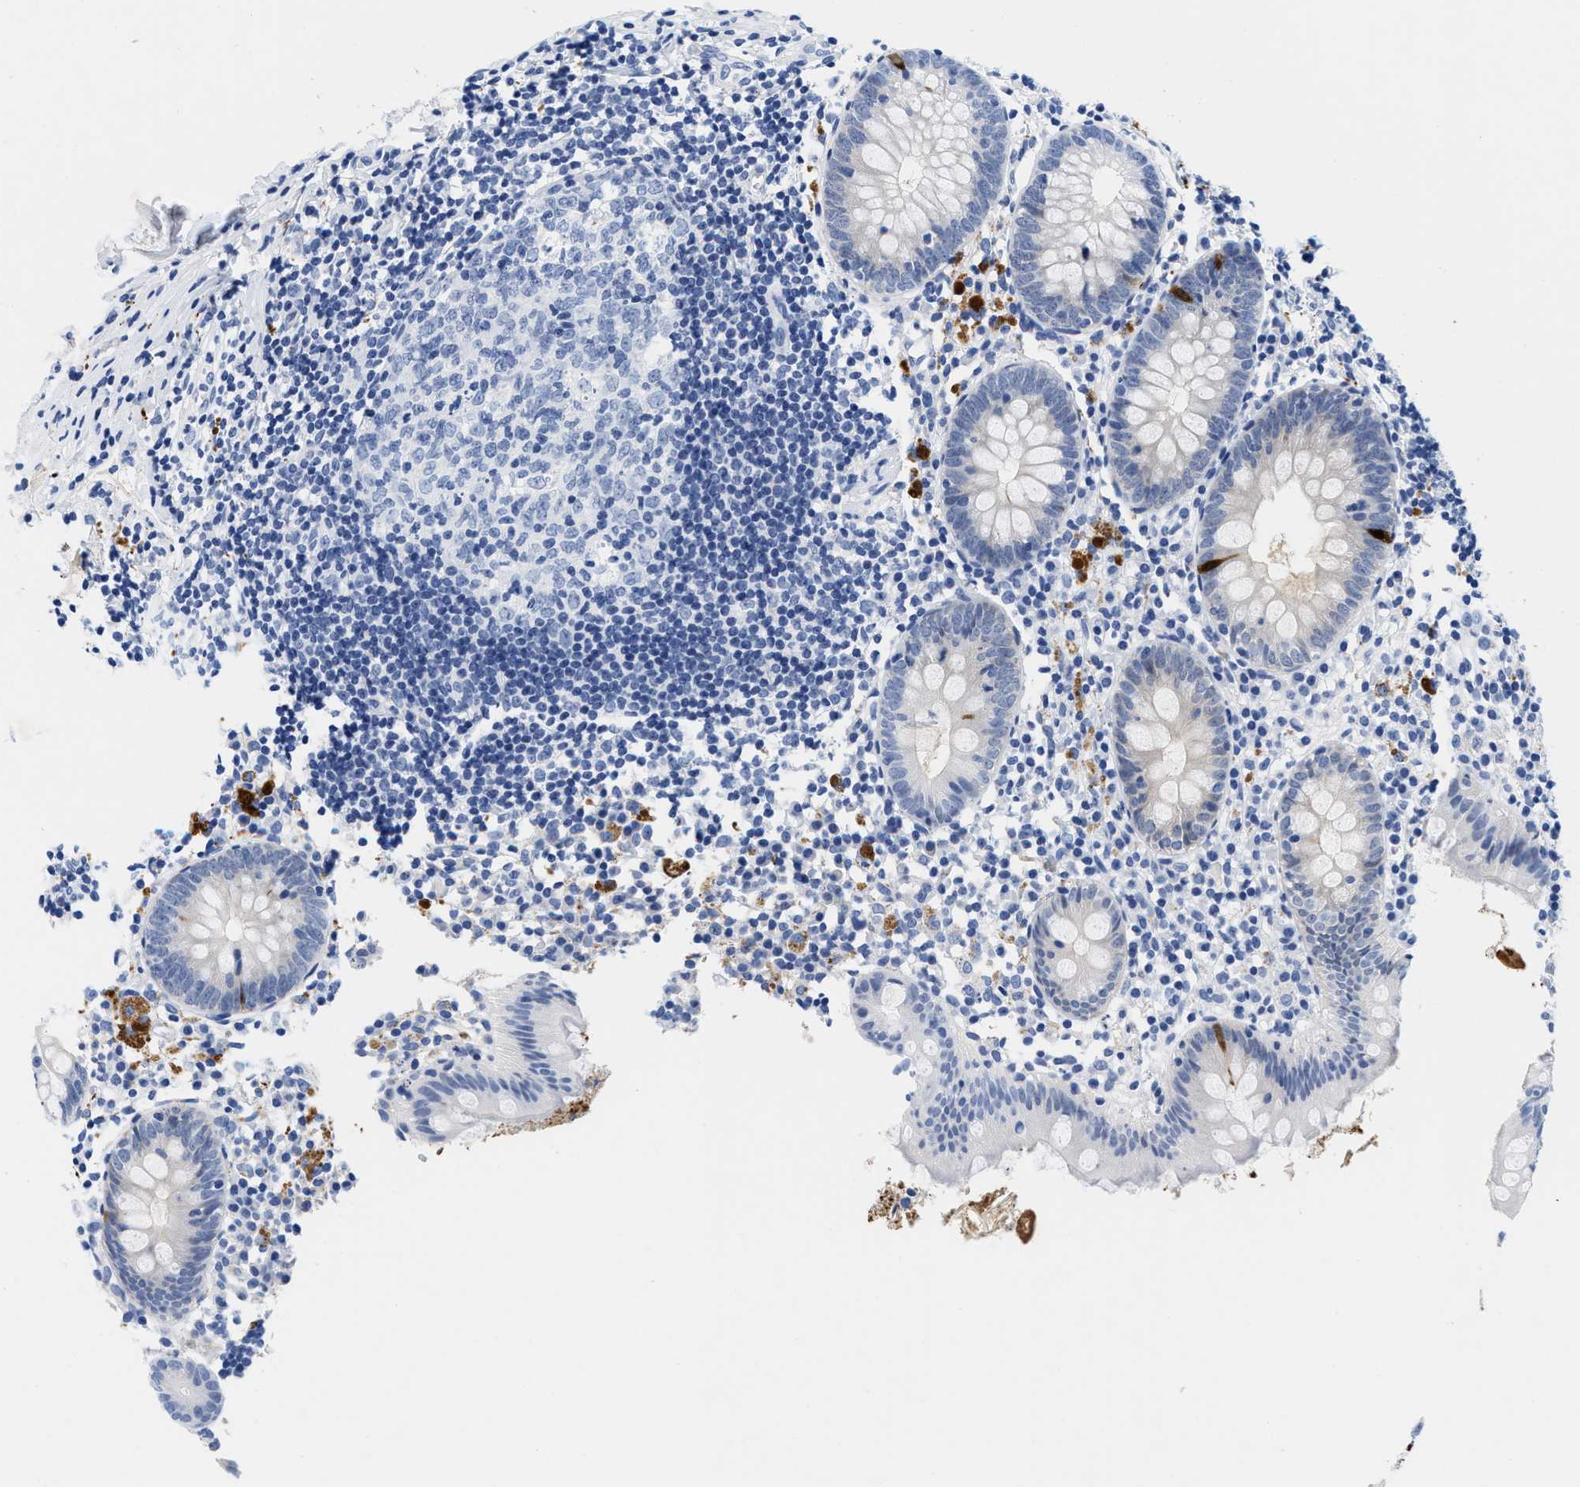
{"staining": {"intensity": "negative", "quantity": "none", "location": "none"}, "tissue": "appendix", "cell_type": "Glandular cells", "image_type": "normal", "snomed": [{"axis": "morphology", "description": "Normal tissue, NOS"}, {"axis": "topography", "description": "Appendix"}], "caption": "DAB immunohistochemical staining of unremarkable appendix exhibits no significant positivity in glandular cells.", "gene": "TTC3", "patient": {"sex": "female", "age": 20}}